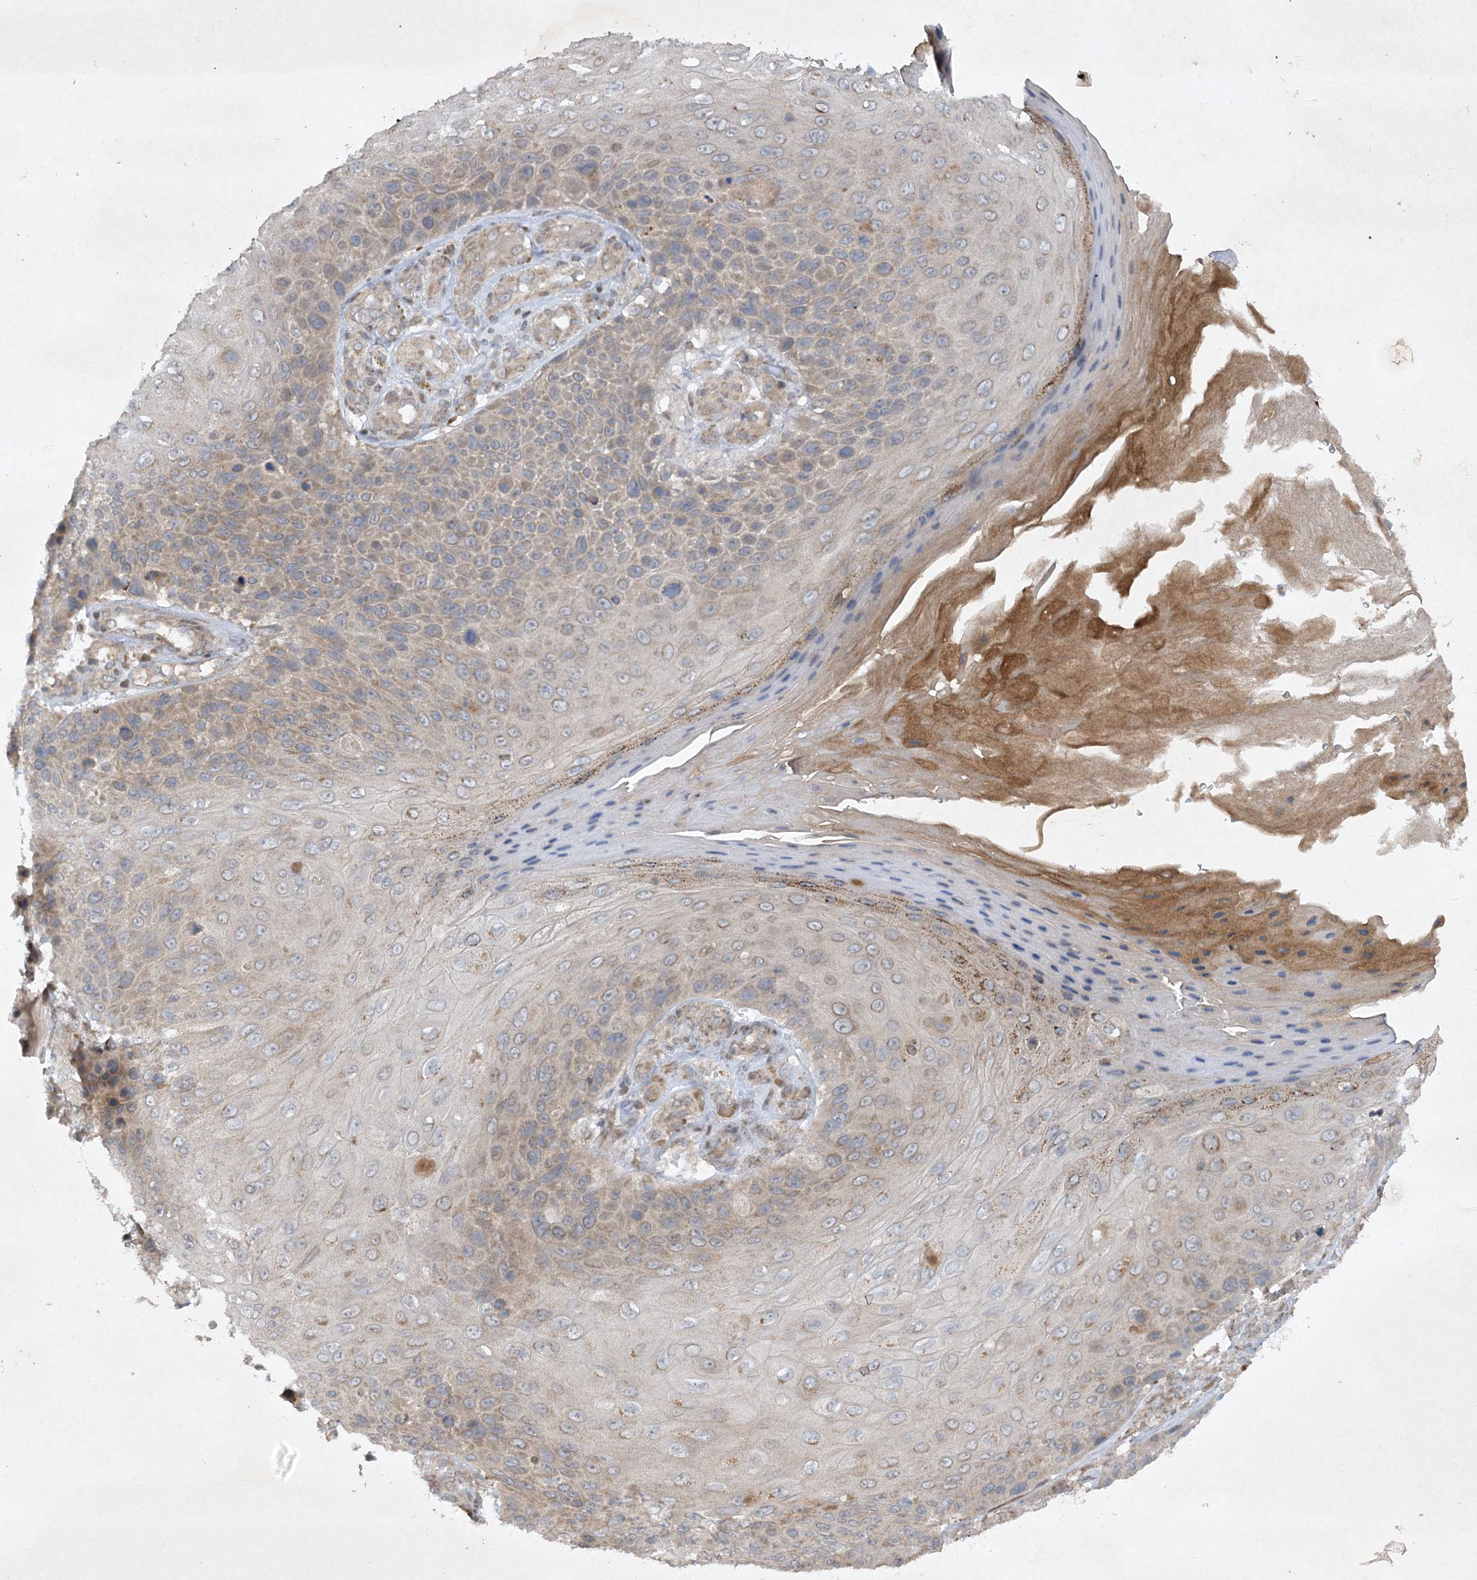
{"staining": {"intensity": "moderate", "quantity": "25%-75%", "location": "cytoplasmic/membranous"}, "tissue": "skin cancer", "cell_type": "Tumor cells", "image_type": "cancer", "snomed": [{"axis": "morphology", "description": "Squamous cell carcinoma, NOS"}, {"axis": "topography", "description": "Skin"}], "caption": "Skin cancer (squamous cell carcinoma) tissue displays moderate cytoplasmic/membranous positivity in approximately 25%-75% of tumor cells", "gene": "TRAF3IP1", "patient": {"sex": "female", "age": 88}}